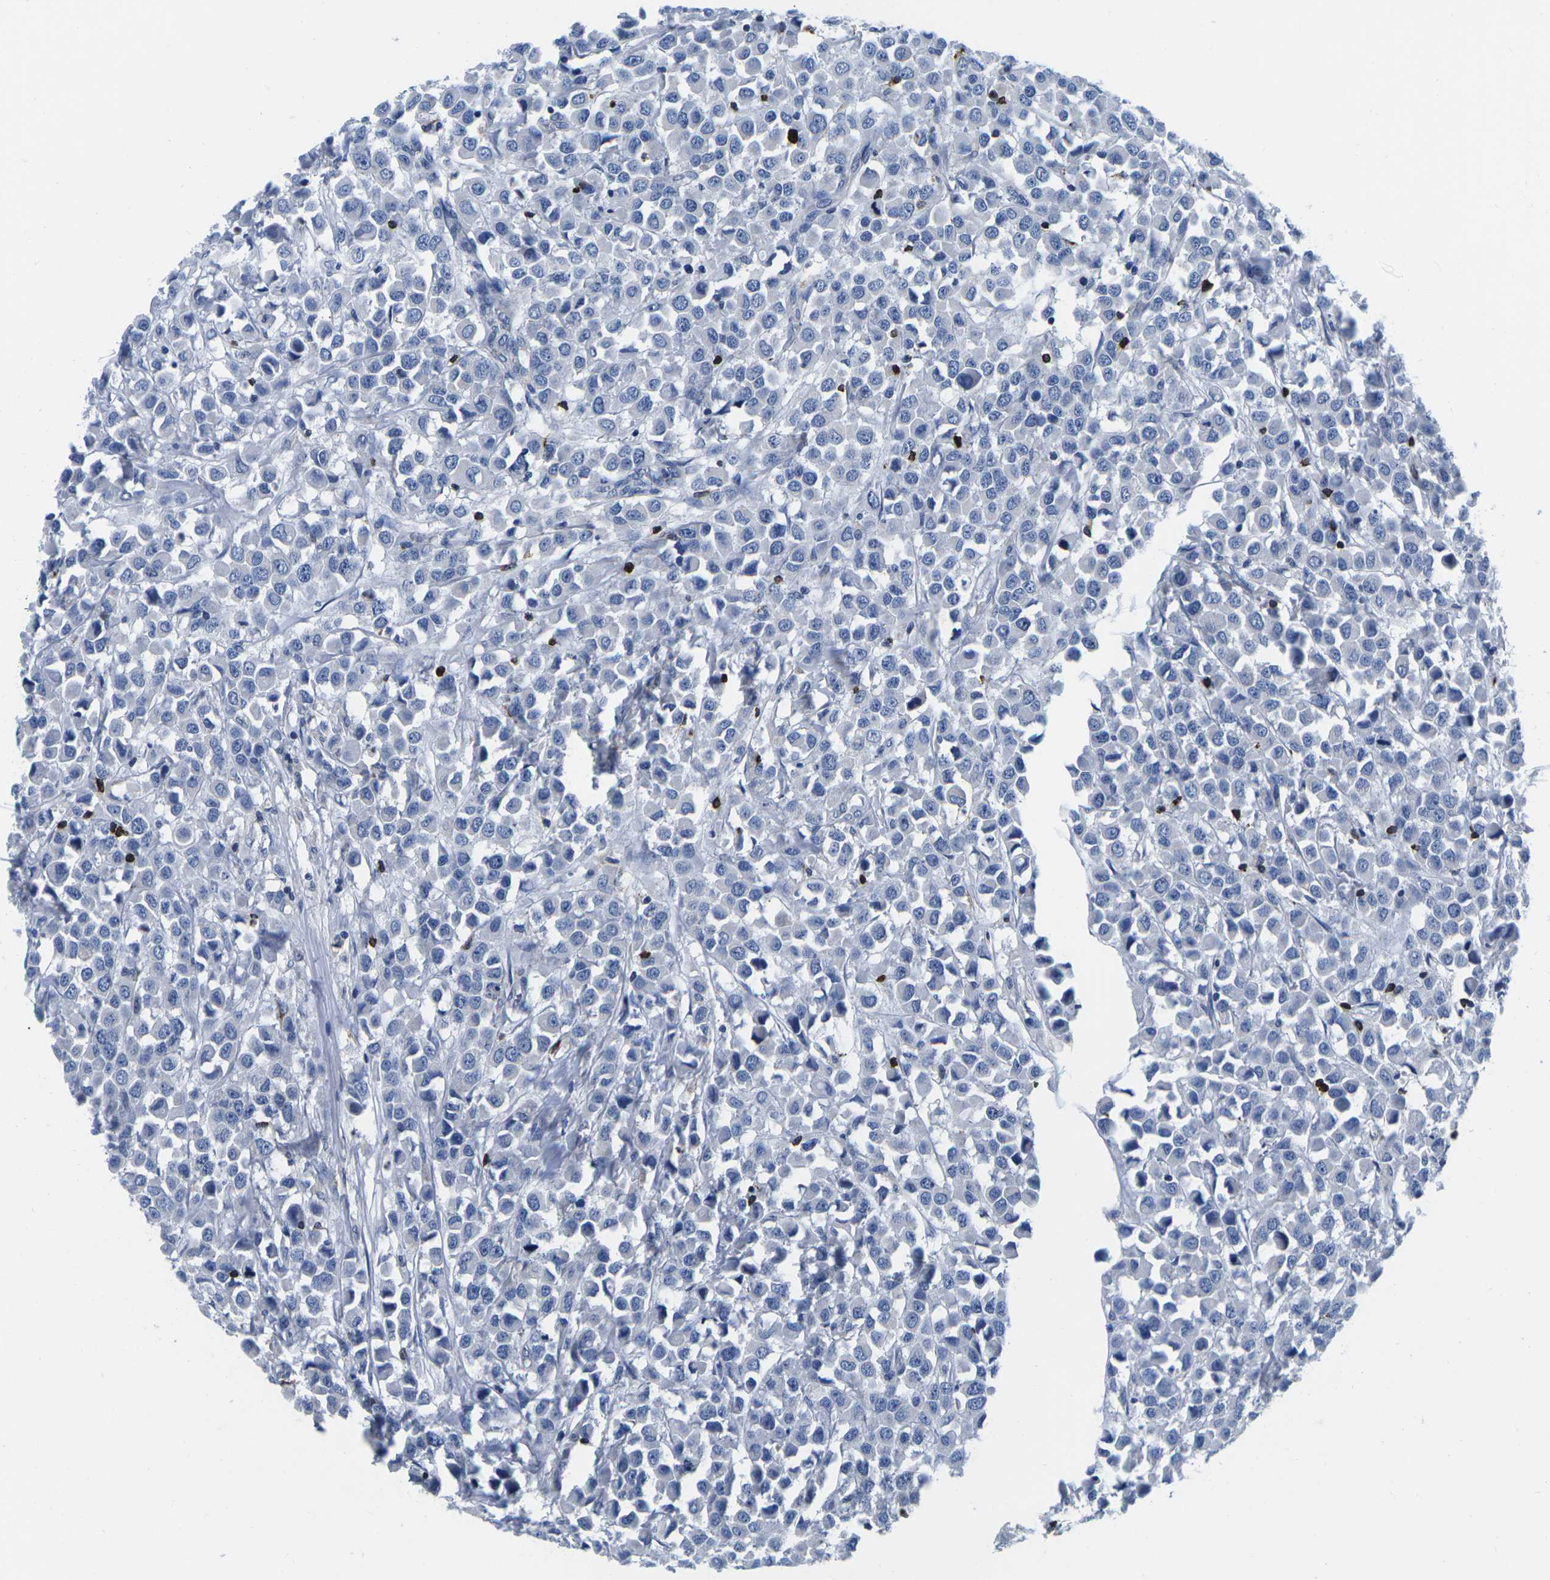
{"staining": {"intensity": "negative", "quantity": "none", "location": "none"}, "tissue": "breast cancer", "cell_type": "Tumor cells", "image_type": "cancer", "snomed": [{"axis": "morphology", "description": "Duct carcinoma"}, {"axis": "topography", "description": "Breast"}], "caption": "Immunohistochemical staining of human breast cancer (invasive ductal carcinoma) exhibits no significant expression in tumor cells. (Brightfield microscopy of DAB IHC at high magnification).", "gene": "CTSW", "patient": {"sex": "female", "age": 61}}